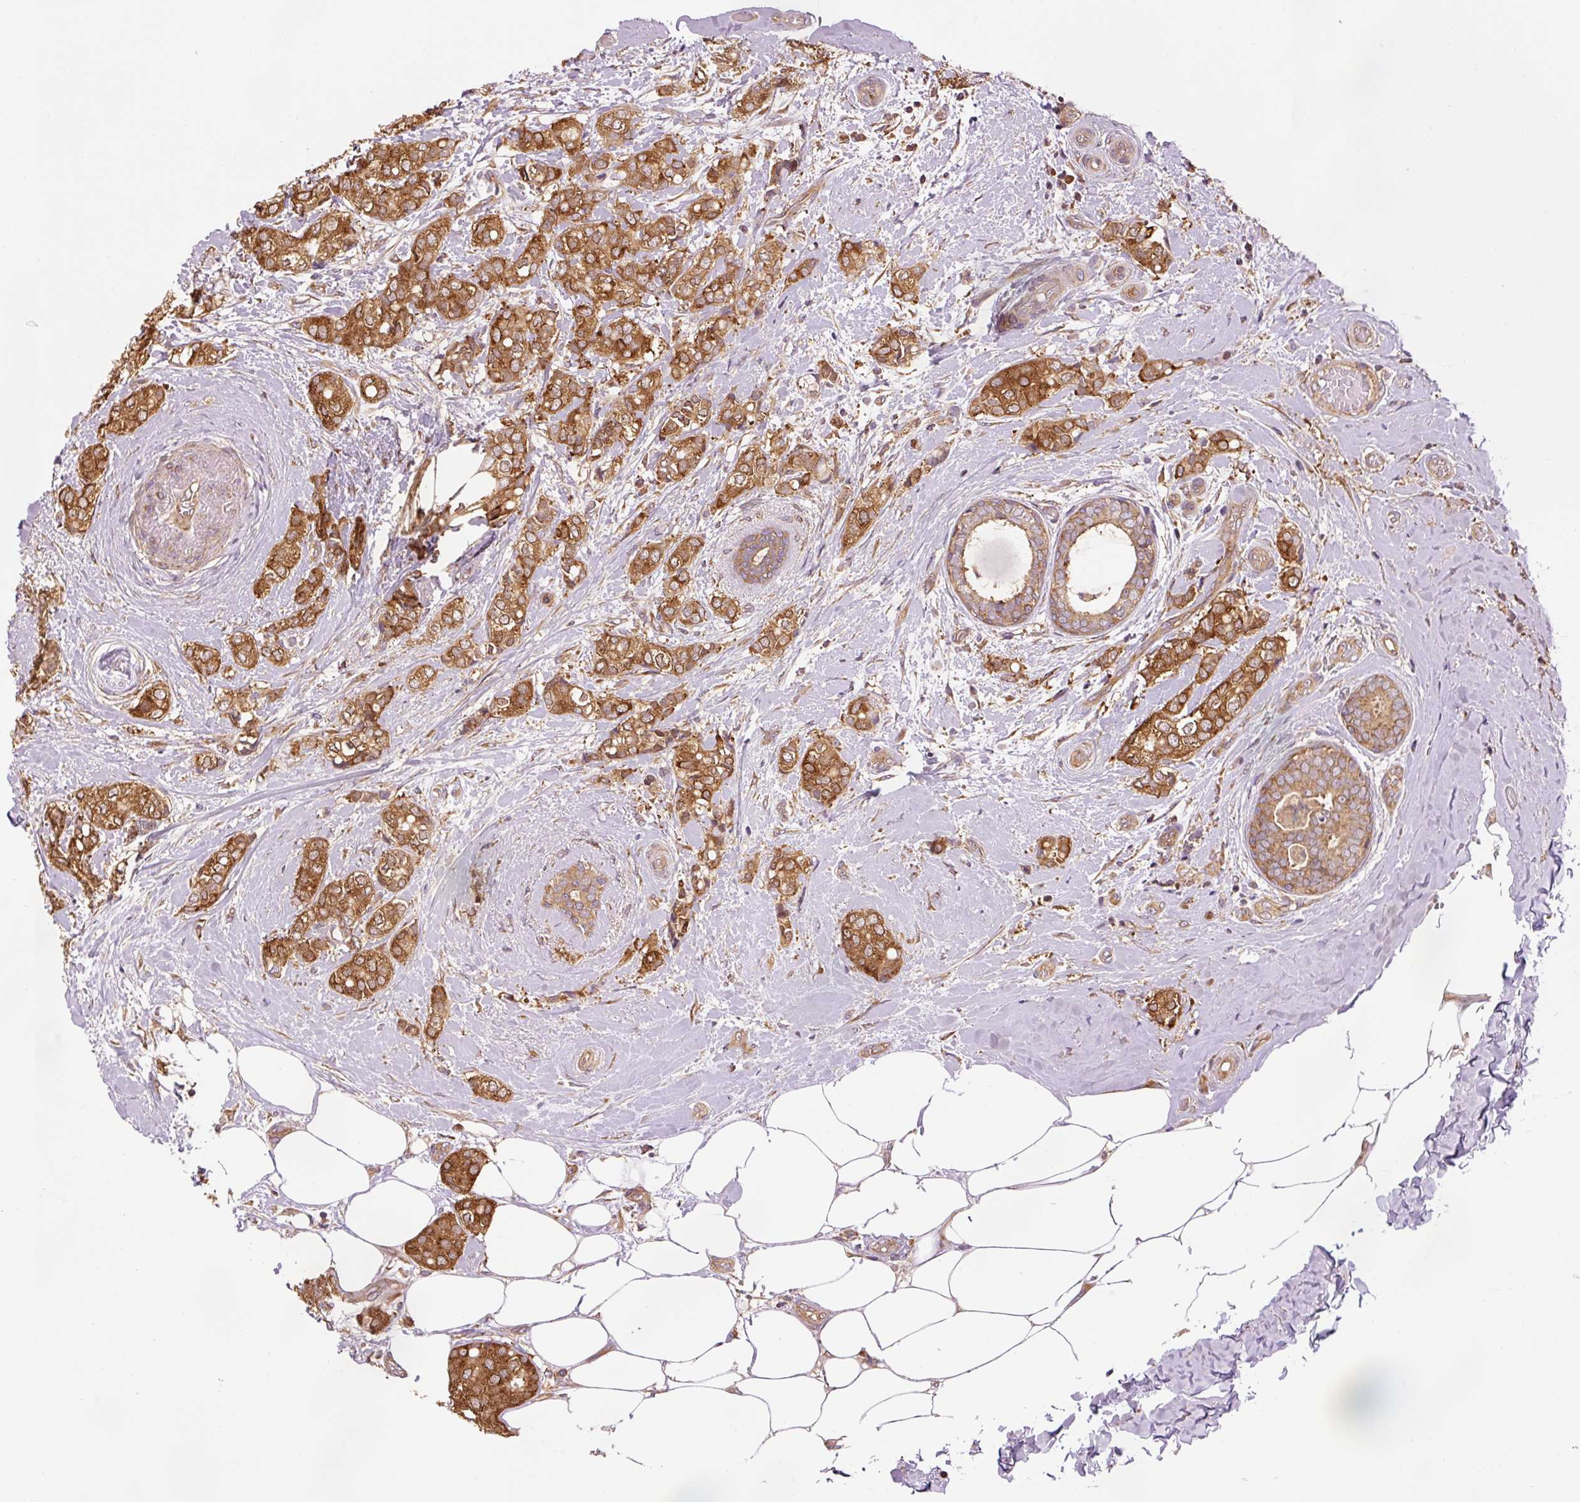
{"staining": {"intensity": "strong", "quantity": ">75%", "location": "cytoplasmic/membranous"}, "tissue": "breast cancer", "cell_type": "Tumor cells", "image_type": "cancer", "snomed": [{"axis": "morphology", "description": "Duct carcinoma"}, {"axis": "topography", "description": "Breast"}], "caption": "A high amount of strong cytoplasmic/membranous positivity is seen in about >75% of tumor cells in breast cancer tissue. The staining was performed using DAB (3,3'-diaminobenzidine) to visualize the protein expression in brown, while the nuclei were stained in blue with hematoxylin (Magnification: 20x).", "gene": "PDAP1", "patient": {"sex": "female", "age": 73}}